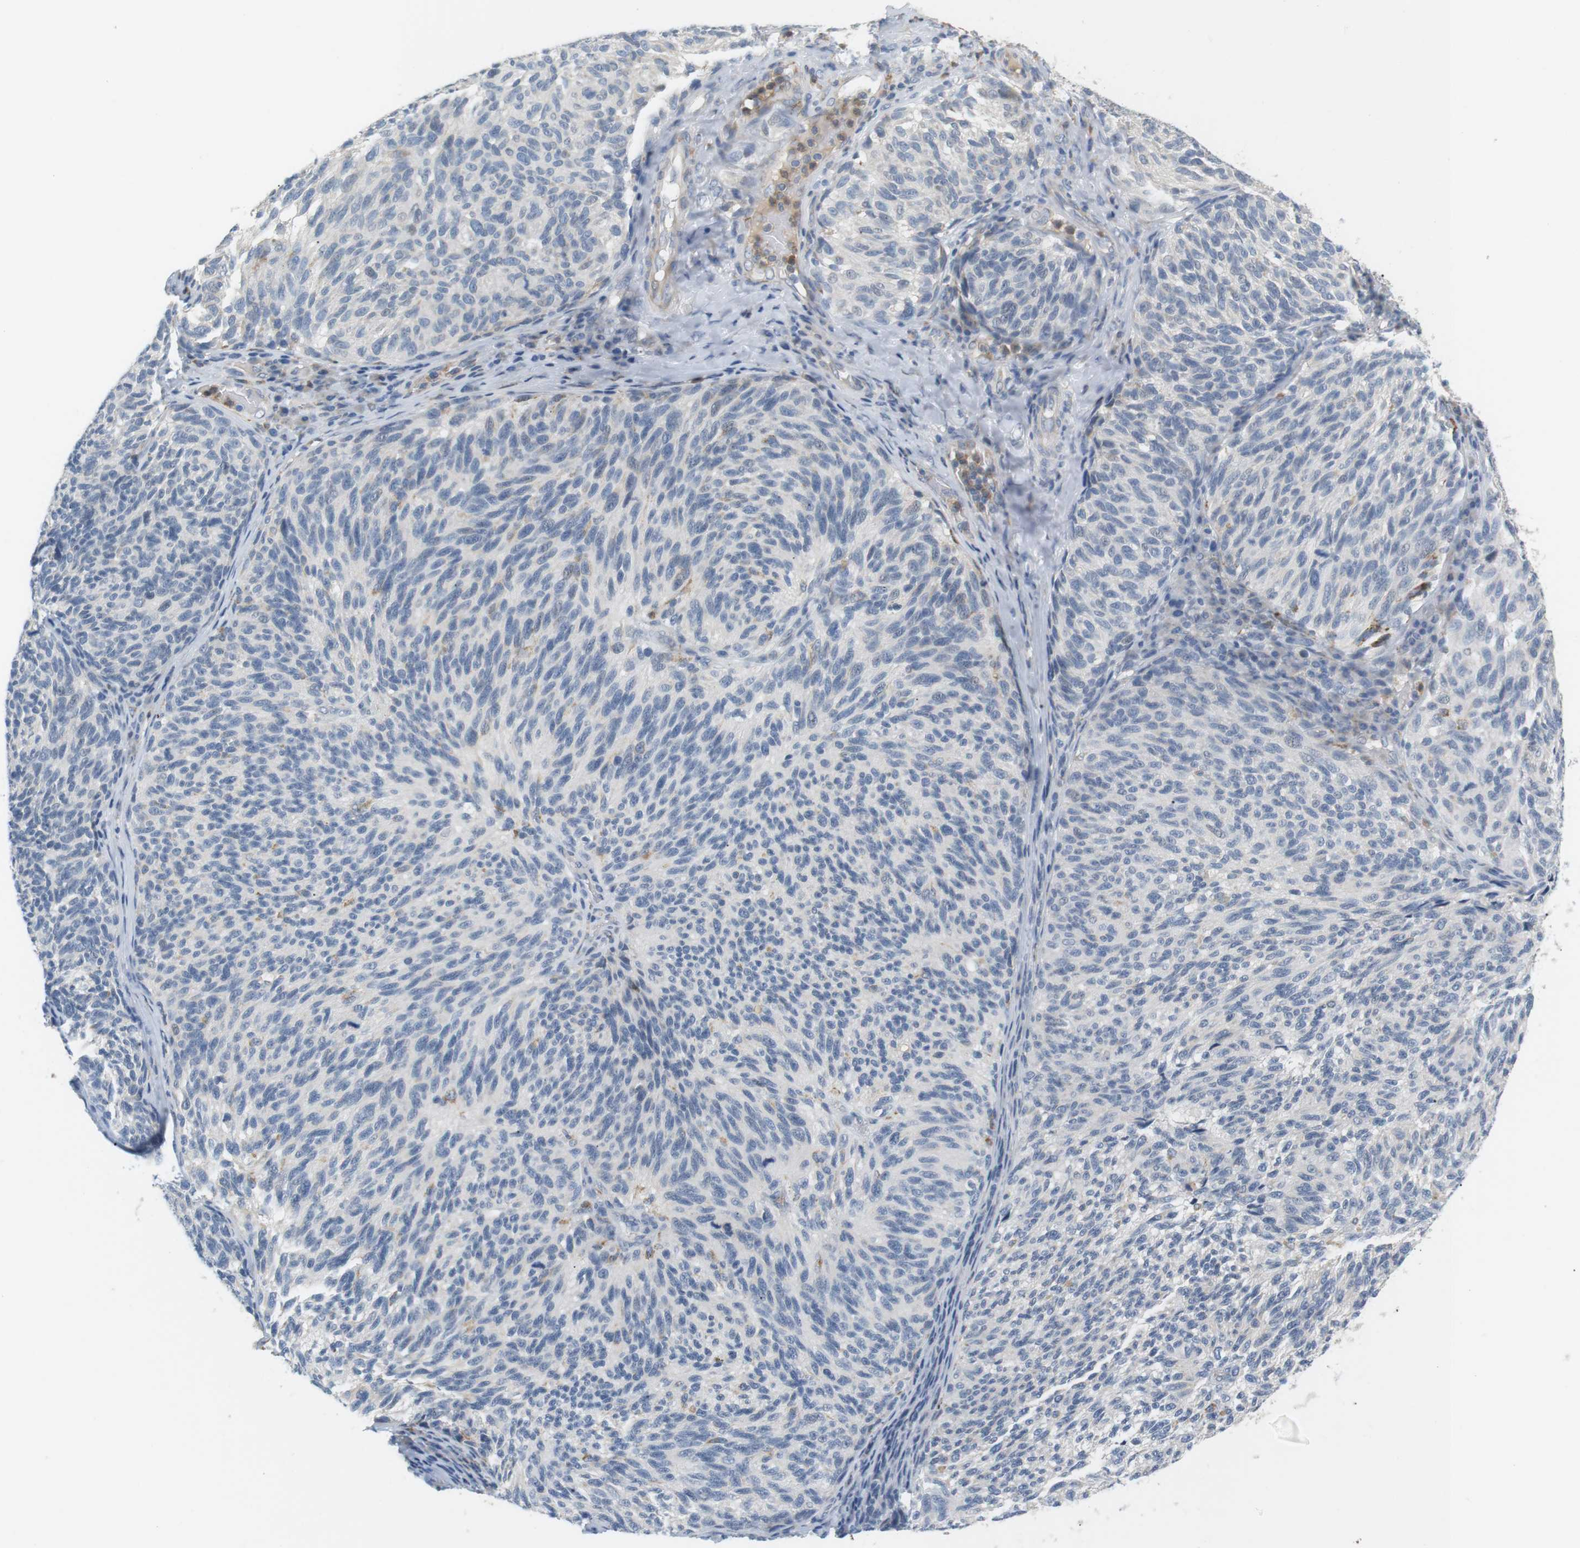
{"staining": {"intensity": "negative", "quantity": "none", "location": "none"}, "tissue": "melanoma", "cell_type": "Tumor cells", "image_type": "cancer", "snomed": [{"axis": "morphology", "description": "Malignant melanoma, NOS"}, {"axis": "topography", "description": "Skin"}], "caption": "This micrograph is of melanoma stained with IHC to label a protein in brown with the nuclei are counter-stained blue. There is no positivity in tumor cells.", "gene": "CD300E", "patient": {"sex": "female", "age": 73}}